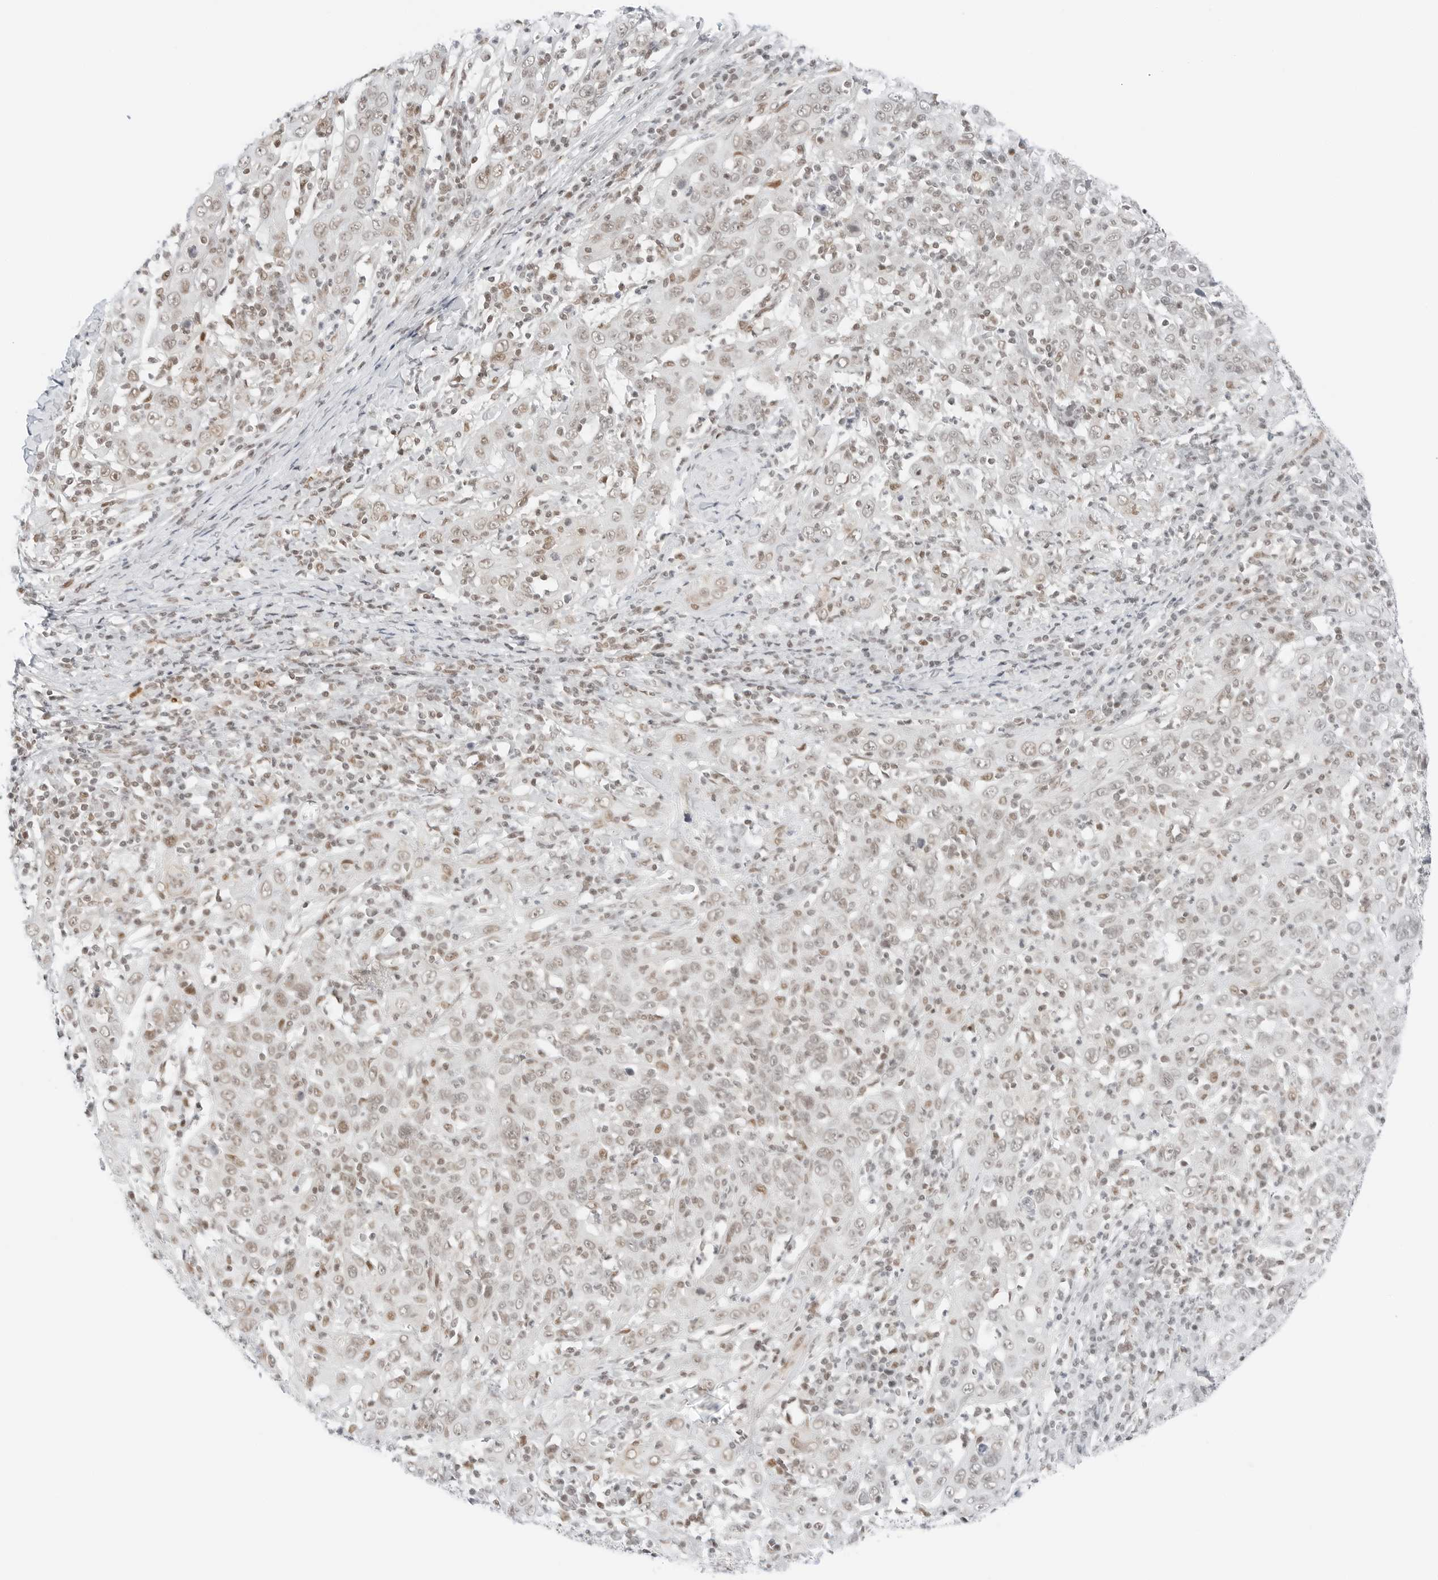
{"staining": {"intensity": "weak", "quantity": "25%-75%", "location": "nuclear"}, "tissue": "cervical cancer", "cell_type": "Tumor cells", "image_type": "cancer", "snomed": [{"axis": "morphology", "description": "Squamous cell carcinoma, NOS"}, {"axis": "topography", "description": "Cervix"}], "caption": "A low amount of weak nuclear expression is identified in about 25%-75% of tumor cells in cervical squamous cell carcinoma tissue.", "gene": "CRTC2", "patient": {"sex": "female", "age": 46}}